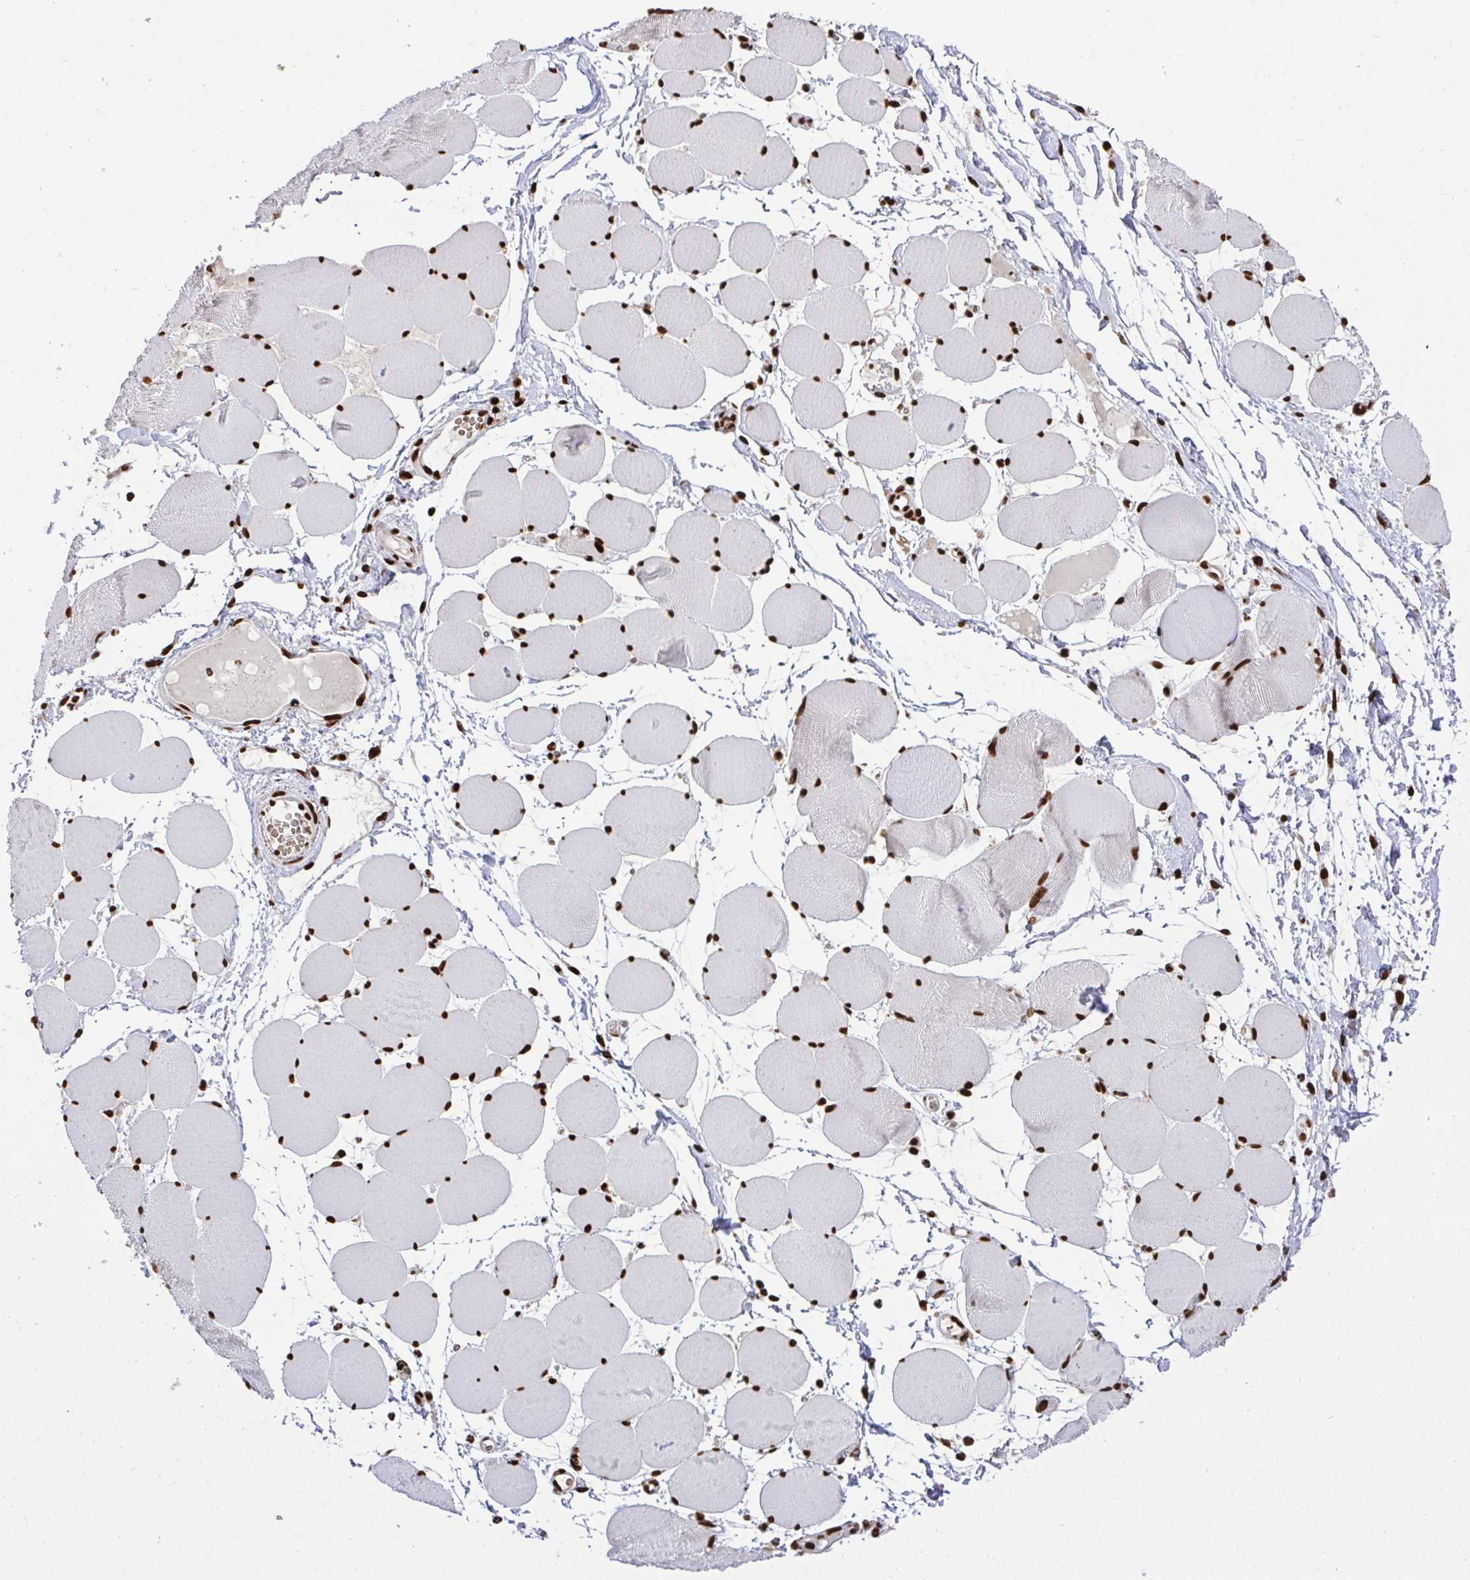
{"staining": {"intensity": "strong", "quantity": ">75%", "location": "nuclear"}, "tissue": "skeletal muscle", "cell_type": "Myocytes", "image_type": "normal", "snomed": [{"axis": "morphology", "description": "Normal tissue, NOS"}, {"axis": "topography", "description": "Skeletal muscle"}], "caption": "This photomicrograph reveals immunohistochemistry (IHC) staining of normal human skeletal muscle, with high strong nuclear positivity in about >75% of myocytes.", "gene": "ENSG00000268083", "patient": {"sex": "female", "age": 75}}